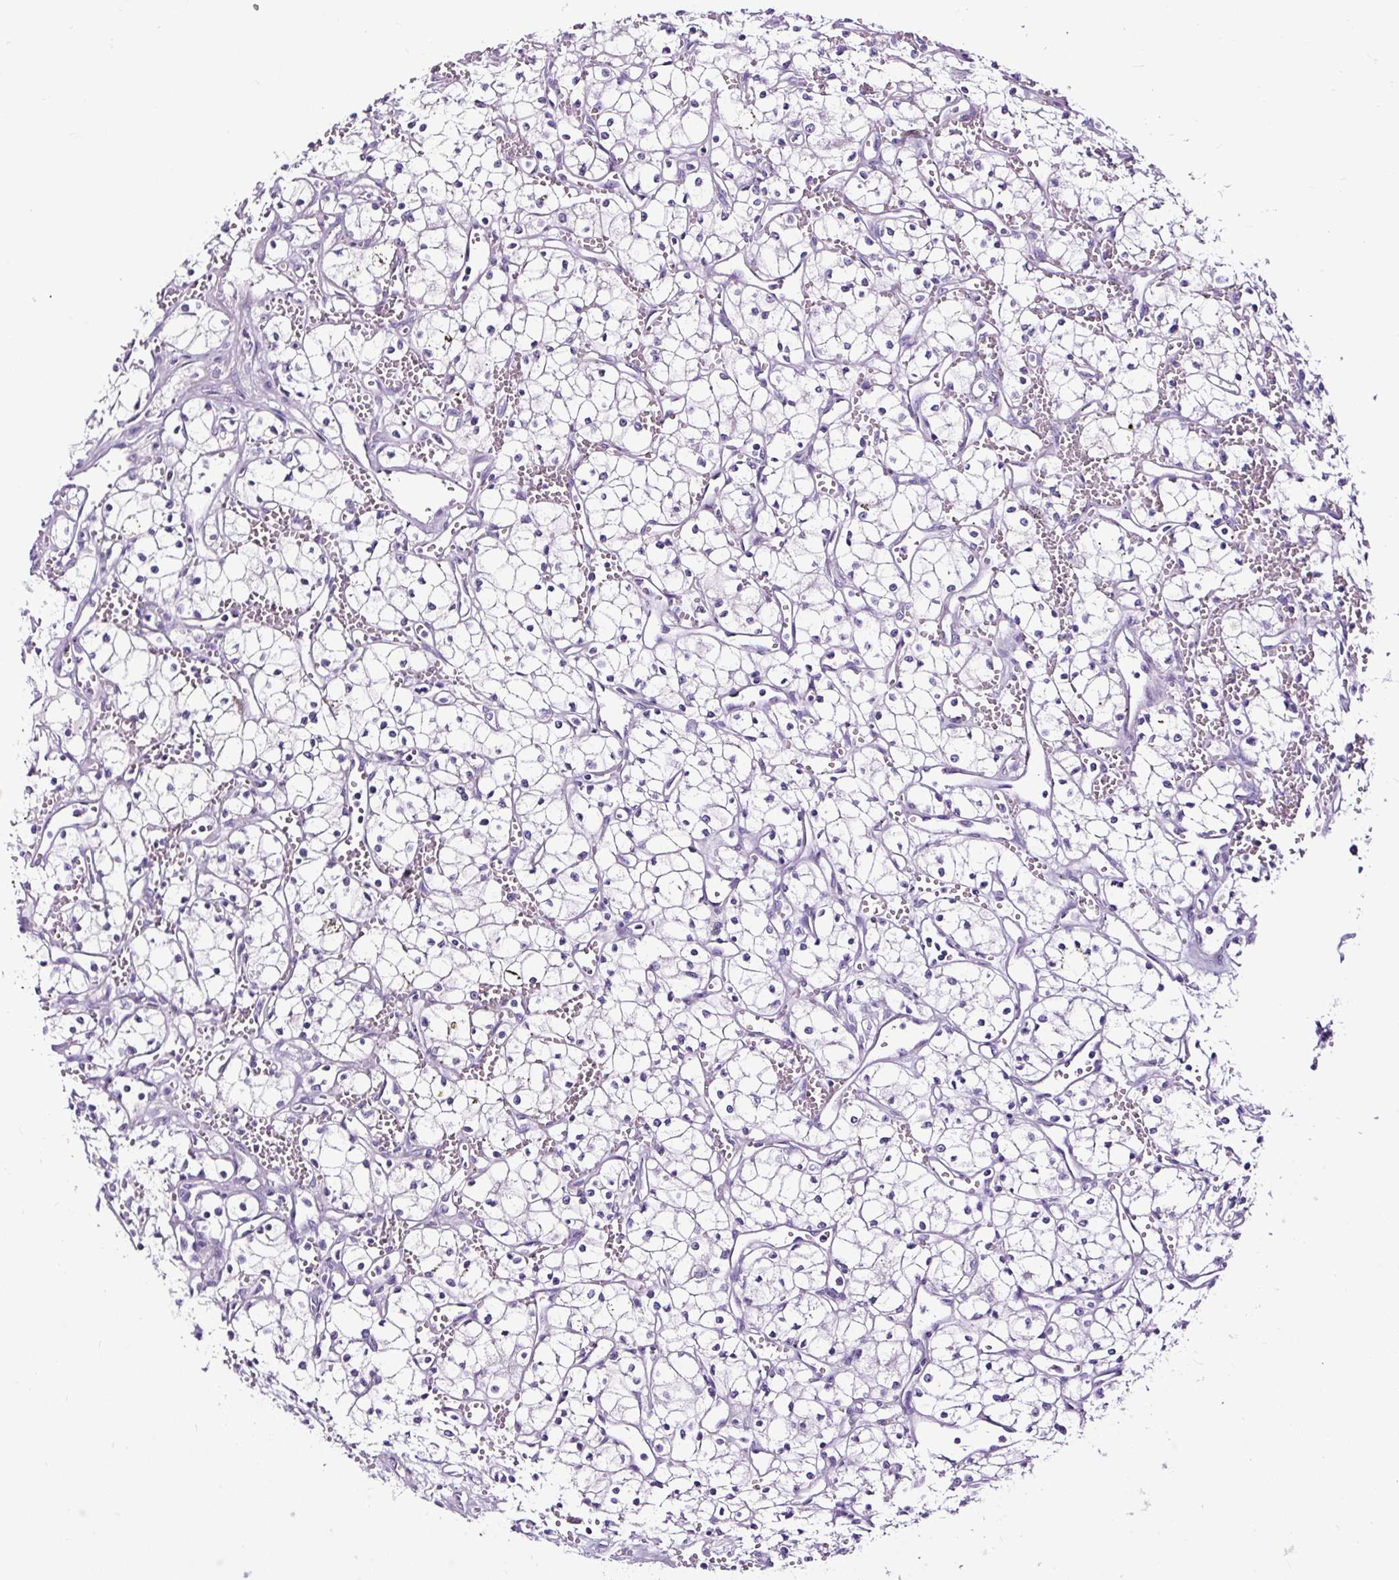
{"staining": {"intensity": "negative", "quantity": "none", "location": "none"}, "tissue": "renal cancer", "cell_type": "Tumor cells", "image_type": "cancer", "snomed": [{"axis": "morphology", "description": "Adenocarcinoma, NOS"}, {"axis": "topography", "description": "Kidney"}], "caption": "Photomicrograph shows no significant protein staining in tumor cells of renal cancer (adenocarcinoma). The staining is performed using DAB brown chromogen with nuclei counter-stained in using hematoxylin.", "gene": "NPHS2", "patient": {"sex": "male", "age": 59}}